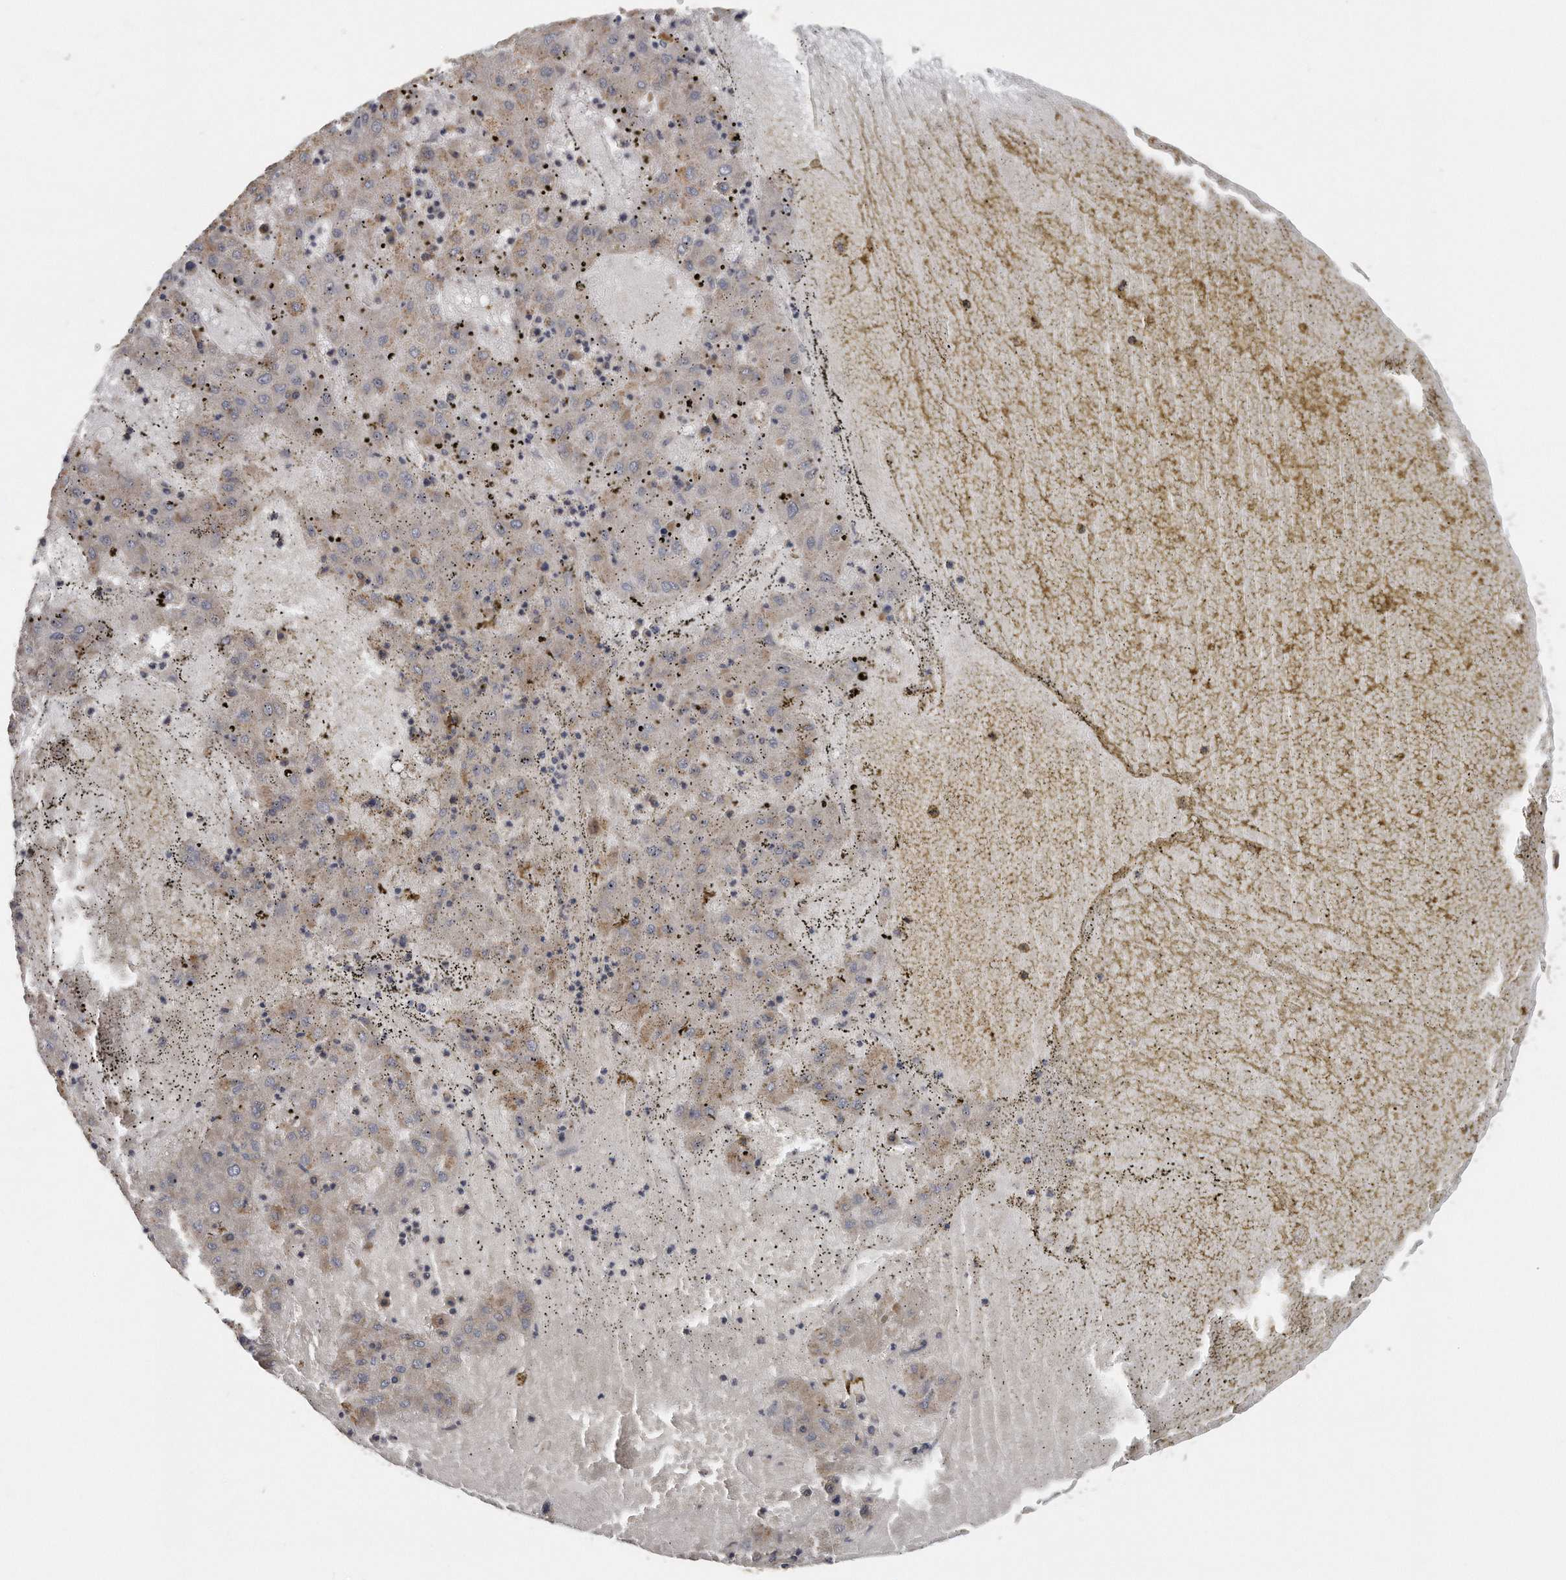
{"staining": {"intensity": "weak", "quantity": "<25%", "location": "cytoplasmic/membranous"}, "tissue": "liver cancer", "cell_type": "Tumor cells", "image_type": "cancer", "snomed": [{"axis": "morphology", "description": "Carcinoma, Hepatocellular, NOS"}, {"axis": "topography", "description": "Liver"}], "caption": "Photomicrograph shows no protein expression in tumor cells of liver hepatocellular carcinoma tissue.", "gene": "EIF3I", "patient": {"sex": "male", "age": 72}}